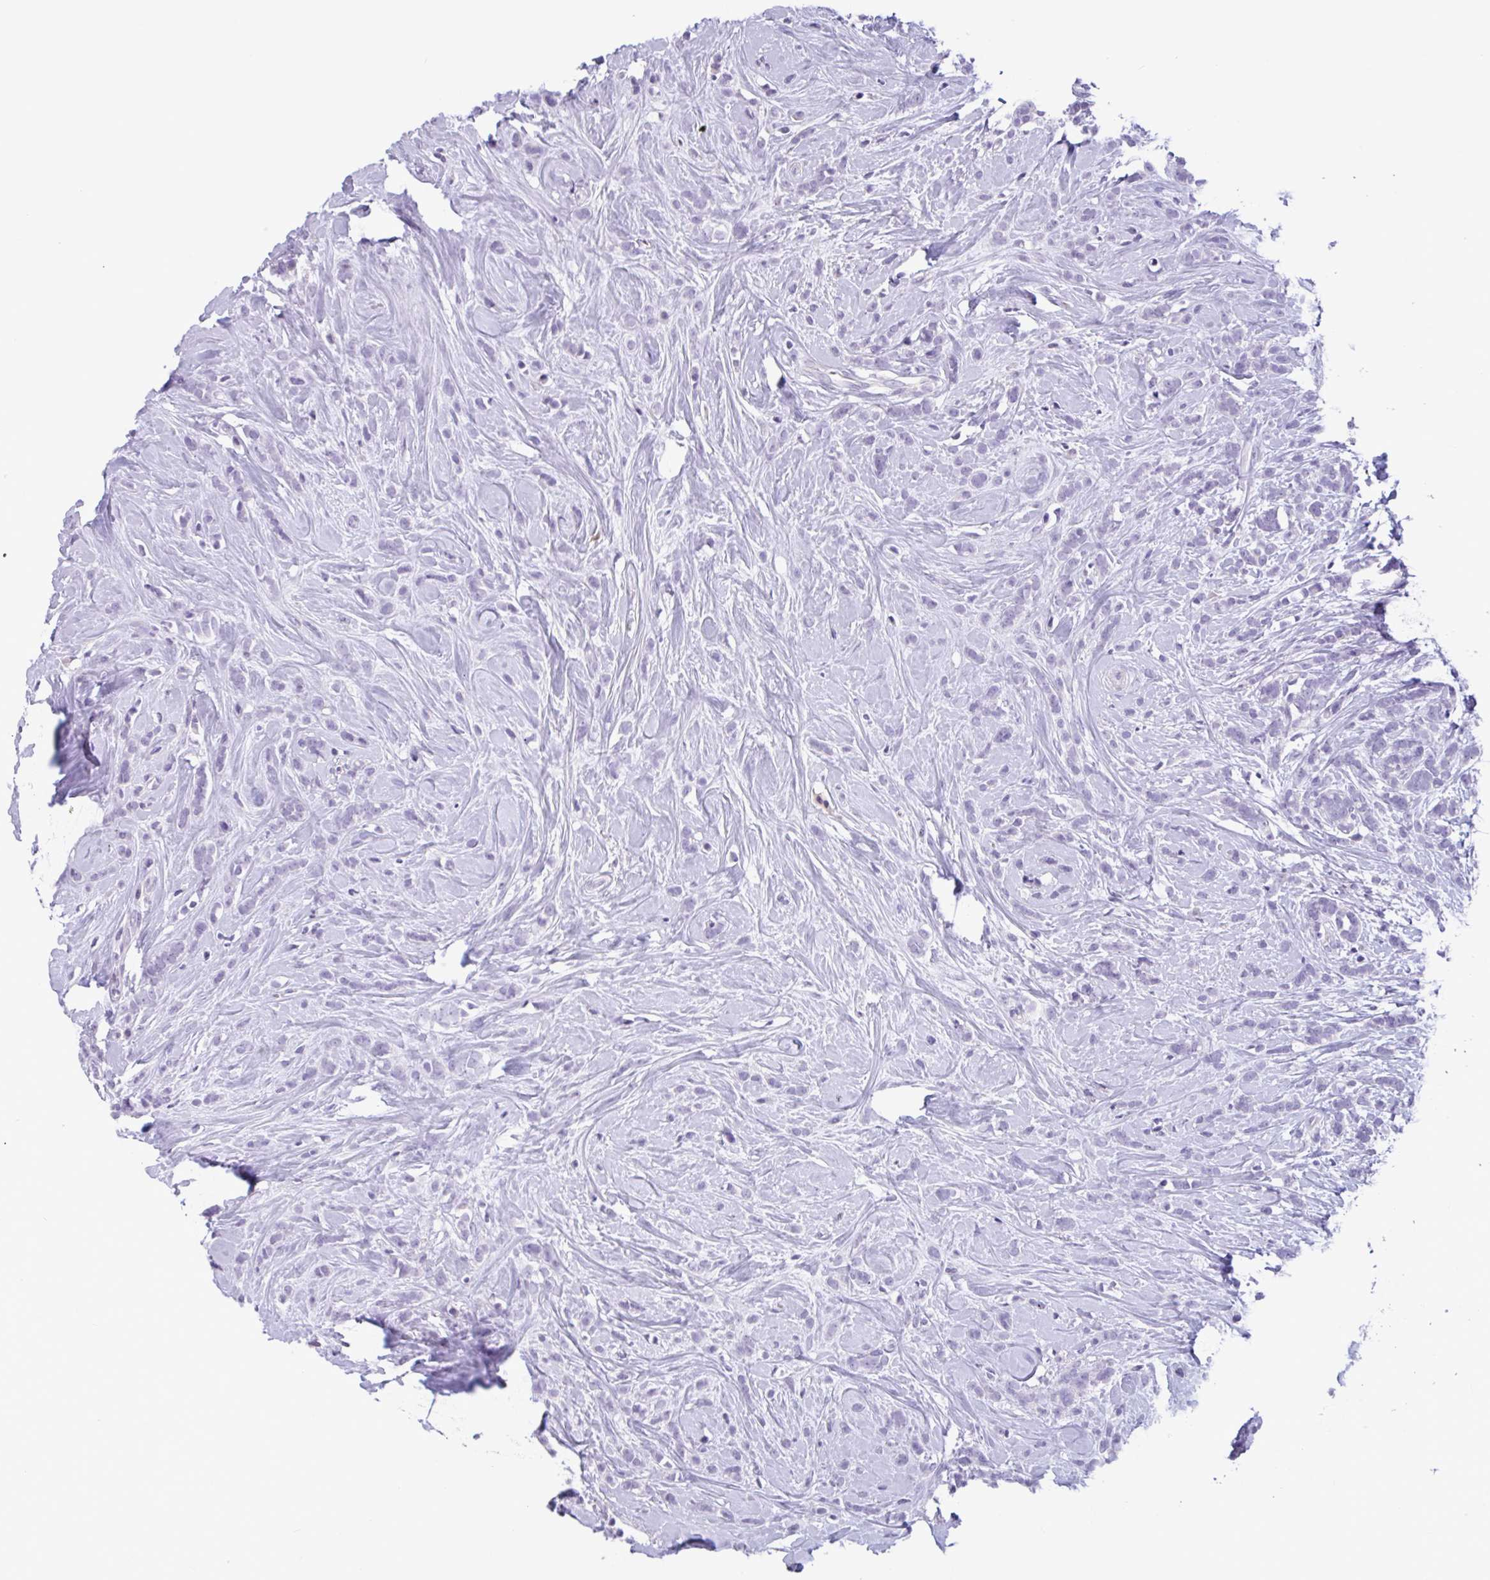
{"staining": {"intensity": "negative", "quantity": "none", "location": "none"}, "tissue": "breast cancer", "cell_type": "Tumor cells", "image_type": "cancer", "snomed": [{"axis": "morphology", "description": "Lobular carcinoma"}, {"axis": "topography", "description": "Breast"}], "caption": "A histopathology image of human breast cancer (lobular carcinoma) is negative for staining in tumor cells.", "gene": "CTSE", "patient": {"sex": "female", "age": 58}}